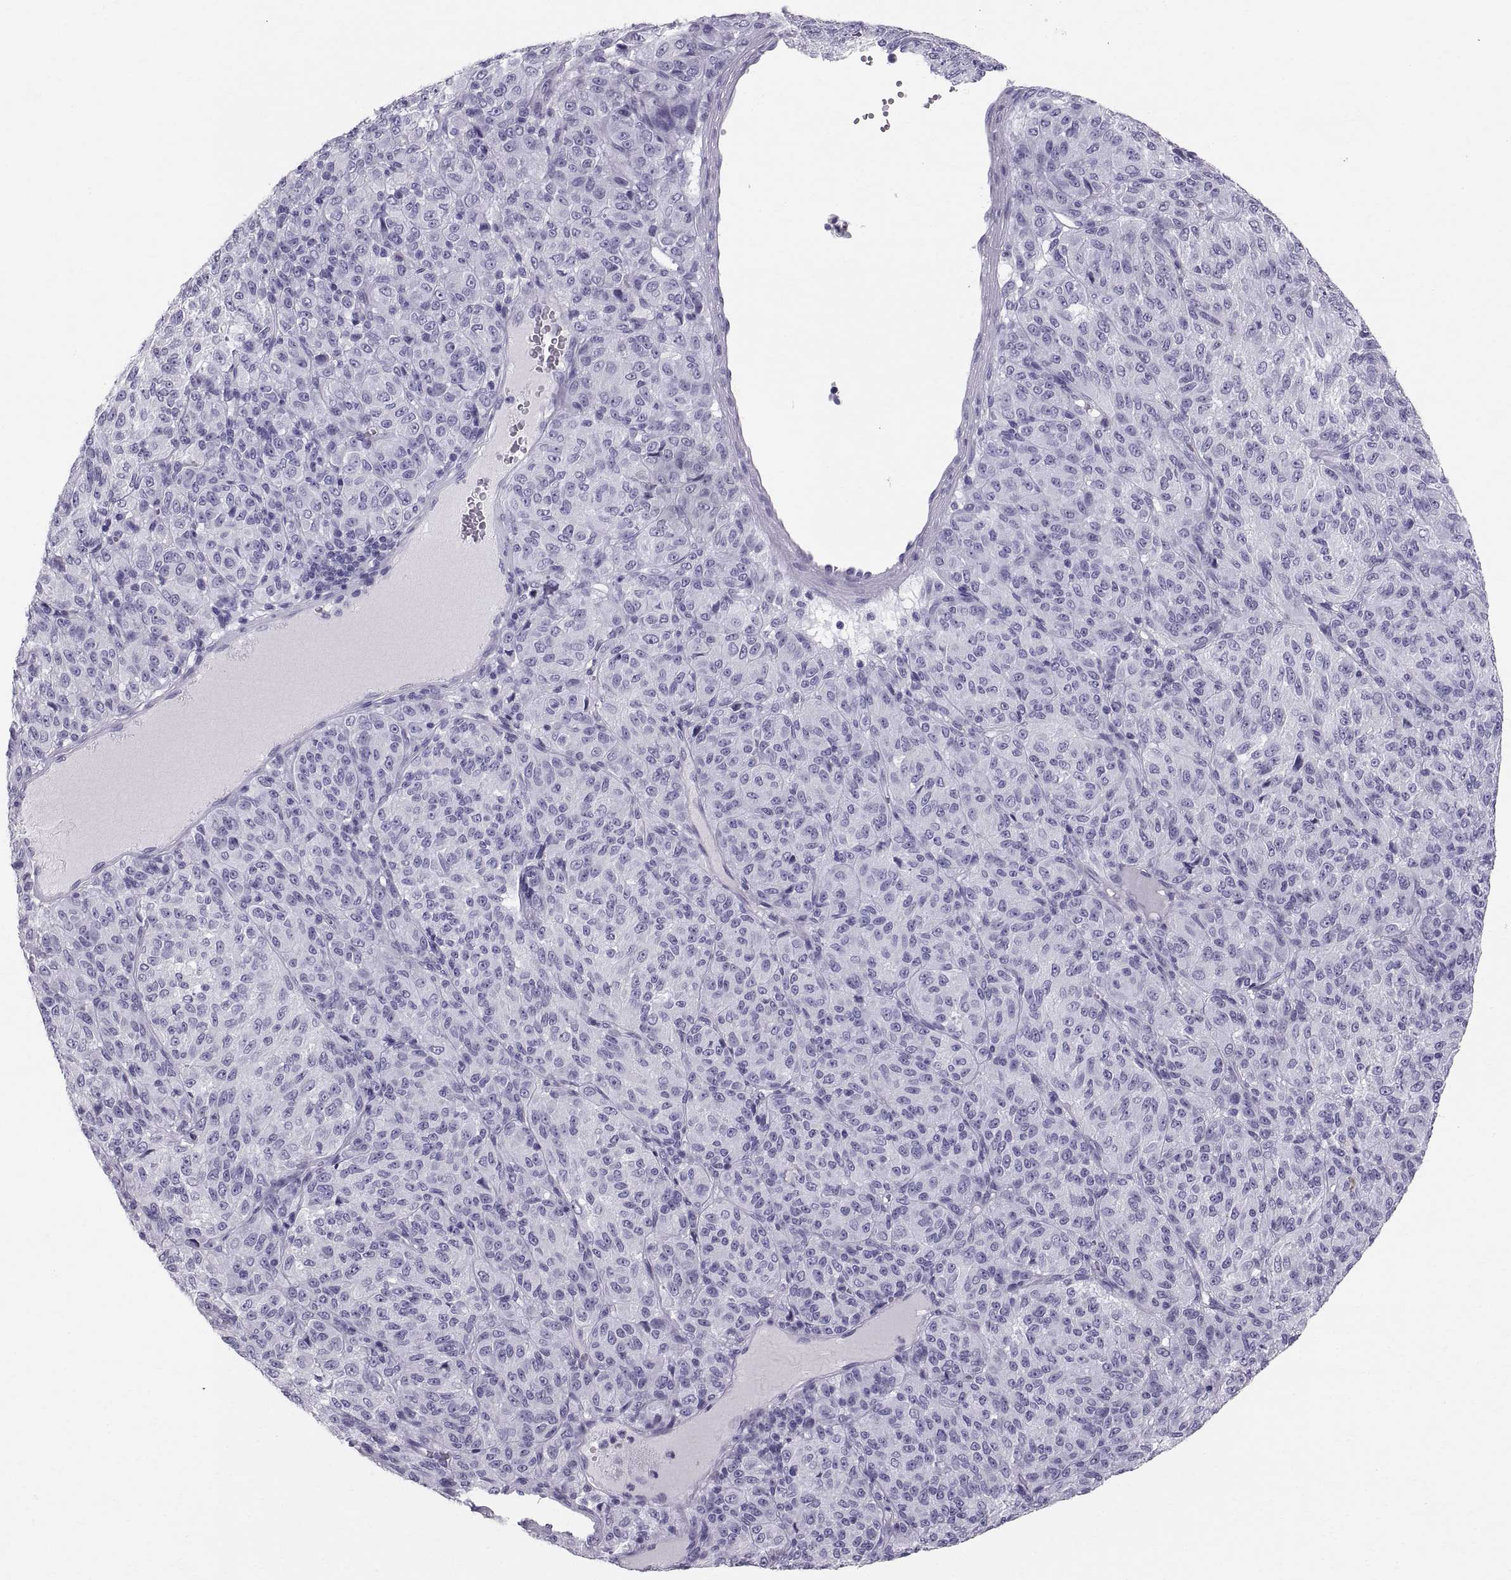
{"staining": {"intensity": "negative", "quantity": "none", "location": "none"}, "tissue": "melanoma", "cell_type": "Tumor cells", "image_type": "cancer", "snomed": [{"axis": "morphology", "description": "Malignant melanoma, Metastatic site"}, {"axis": "topography", "description": "Brain"}], "caption": "This is an immunohistochemistry (IHC) photomicrograph of melanoma. There is no expression in tumor cells.", "gene": "SLC22A6", "patient": {"sex": "female", "age": 56}}